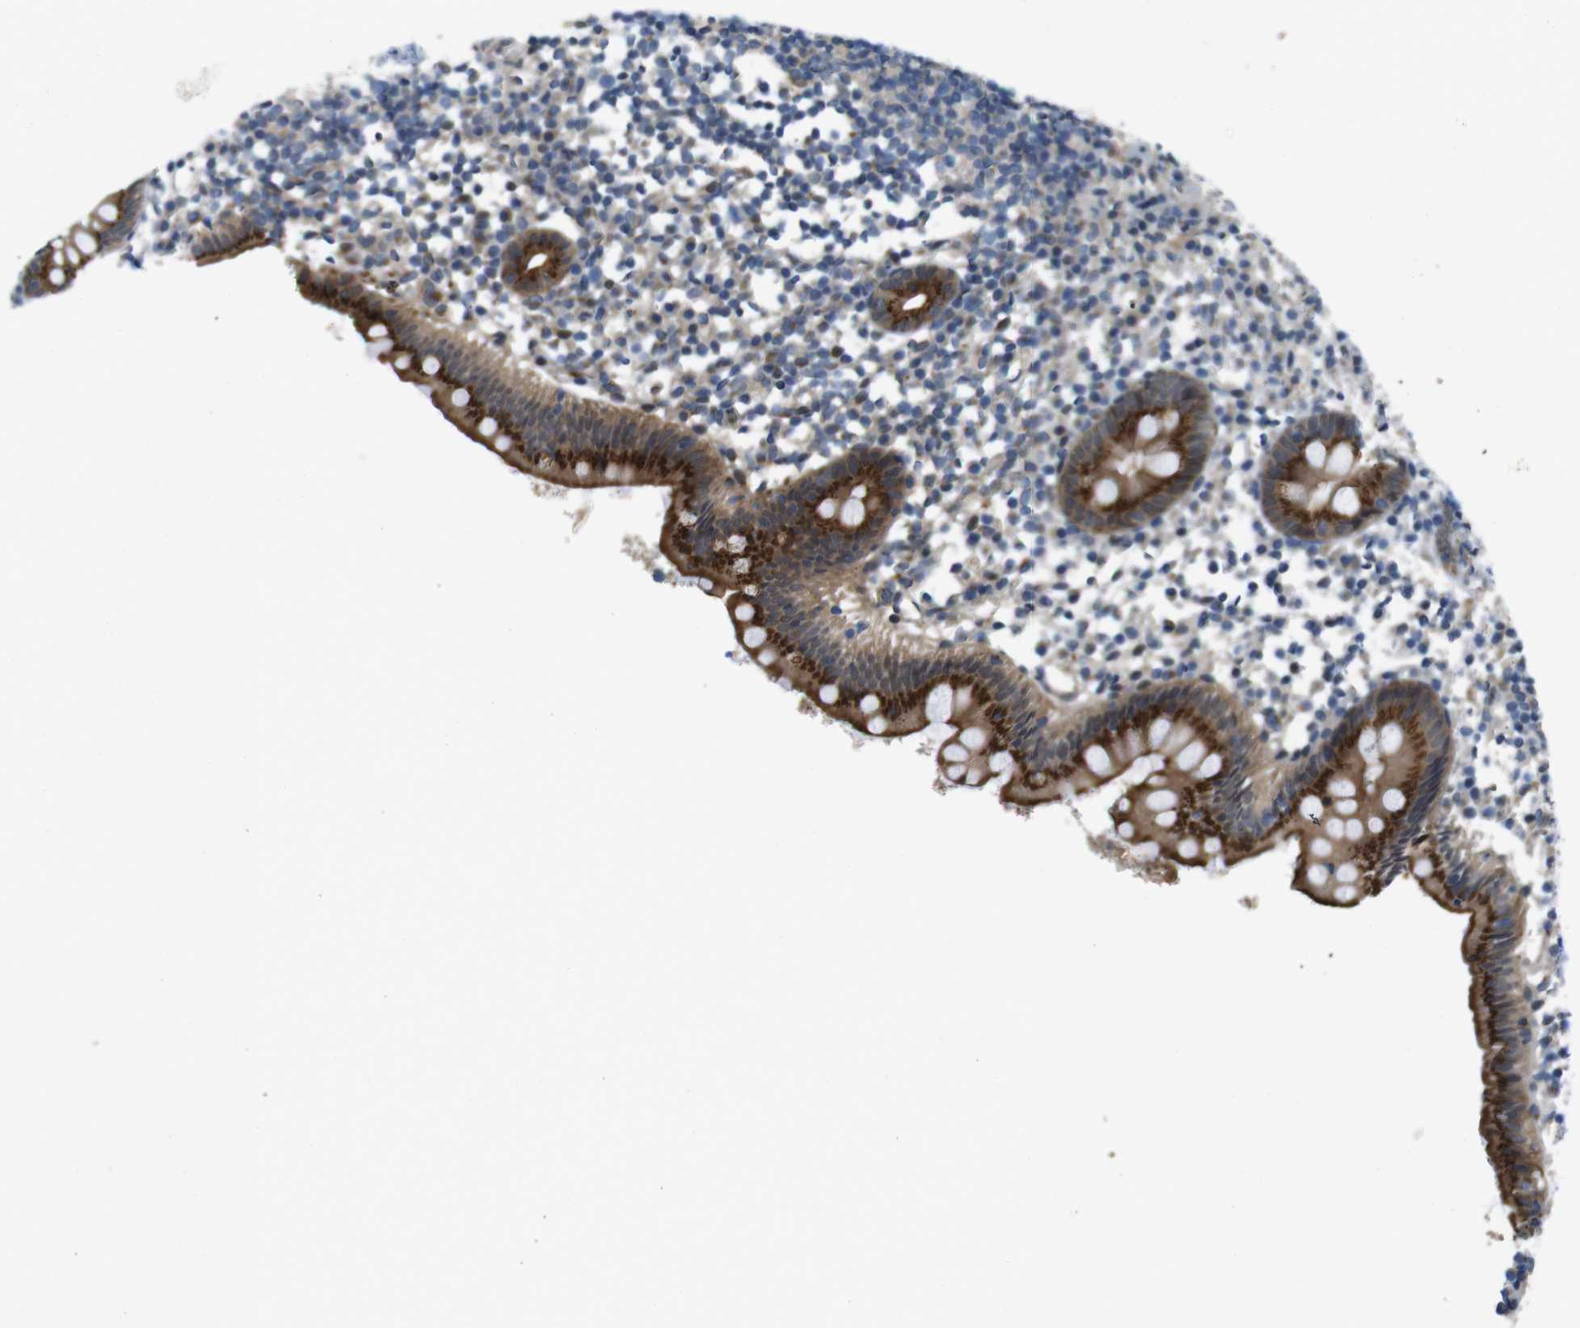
{"staining": {"intensity": "strong", "quantity": ">75%", "location": "cytoplasmic/membranous"}, "tissue": "appendix", "cell_type": "Glandular cells", "image_type": "normal", "snomed": [{"axis": "morphology", "description": "Normal tissue, NOS"}, {"axis": "topography", "description": "Appendix"}], "caption": "Immunohistochemical staining of benign human appendix shows >75% levels of strong cytoplasmic/membranous protein staining in about >75% of glandular cells. The protein of interest is shown in brown color, while the nuclei are stained blue.", "gene": "ZDHHC3", "patient": {"sex": "female", "age": 20}}